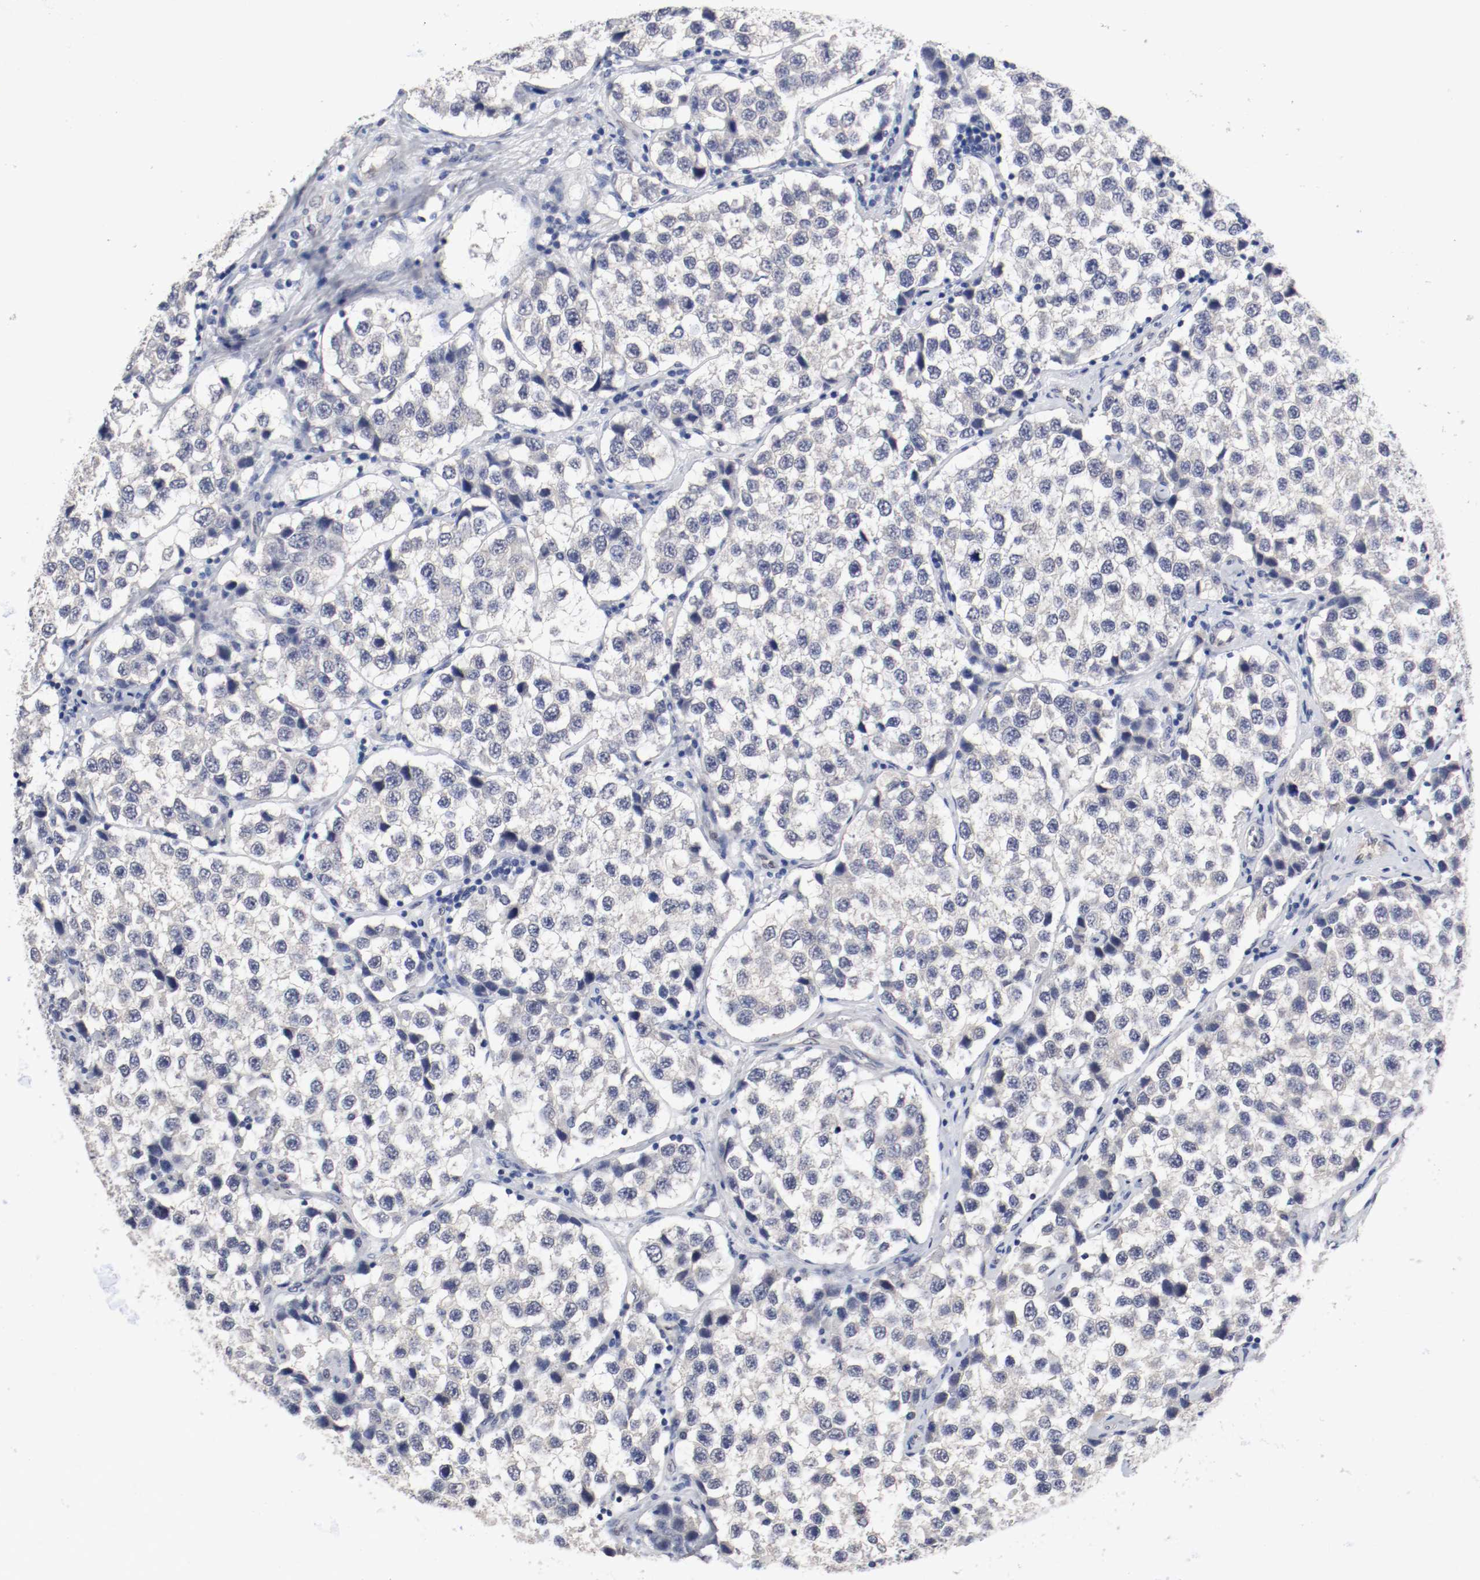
{"staining": {"intensity": "negative", "quantity": "none", "location": "none"}, "tissue": "testis cancer", "cell_type": "Tumor cells", "image_type": "cancer", "snomed": [{"axis": "morphology", "description": "Seminoma, NOS"}, {"axis": "topography", "description": "Testis"}], "caption": "High magnification brightfield microscopy of seminoma (testis) stained with DAB (3,3'-diaminobenzidine) (brown) and counterstained with hematoxylin (blue): tumor cells show no significant expression.", "gene": "FOSL2", "patient": {"sex": "male", "age": 39}}